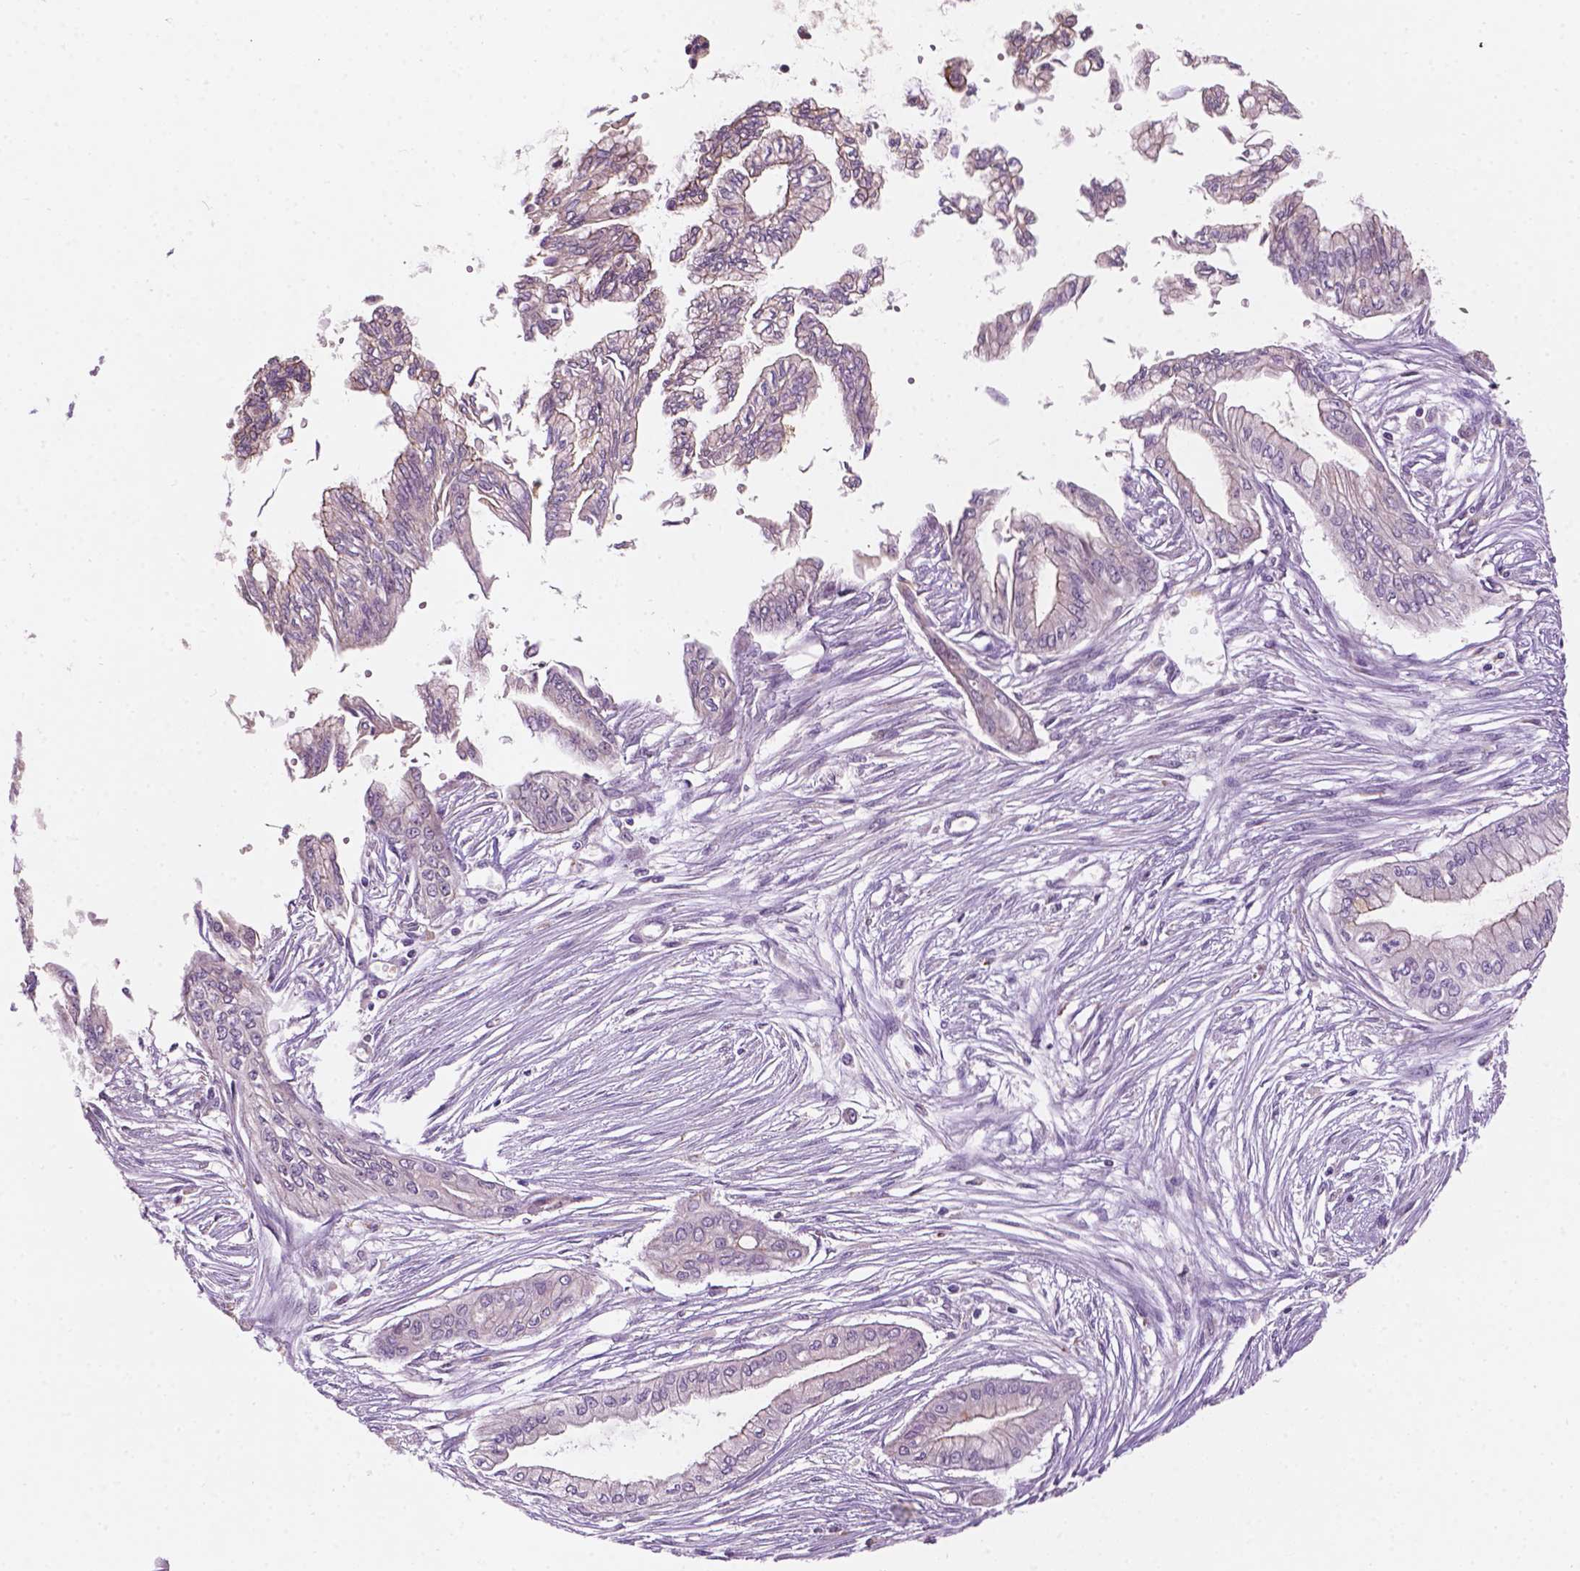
{"staining": {"intensity": "negative", "quantity": "none", "location": "none"}, "tissue": "pancreatic cancer", "cell_type": "Tumor cells", "image_type": "cancer", "snomed": [{"axis": "morphology", "description": "Adenocarcinoma, NOS"}, {"axis": "topography", "description": "Pancreas"}], "caption": "Image shows no significant protein staining in tumor cells of pancreatic adenocarcinoma. (Immunohistochemistry, brightfield microscopy, high magnification).", "gene": "GXYLT2", "patient": {"sex": "female", "age": 68}}